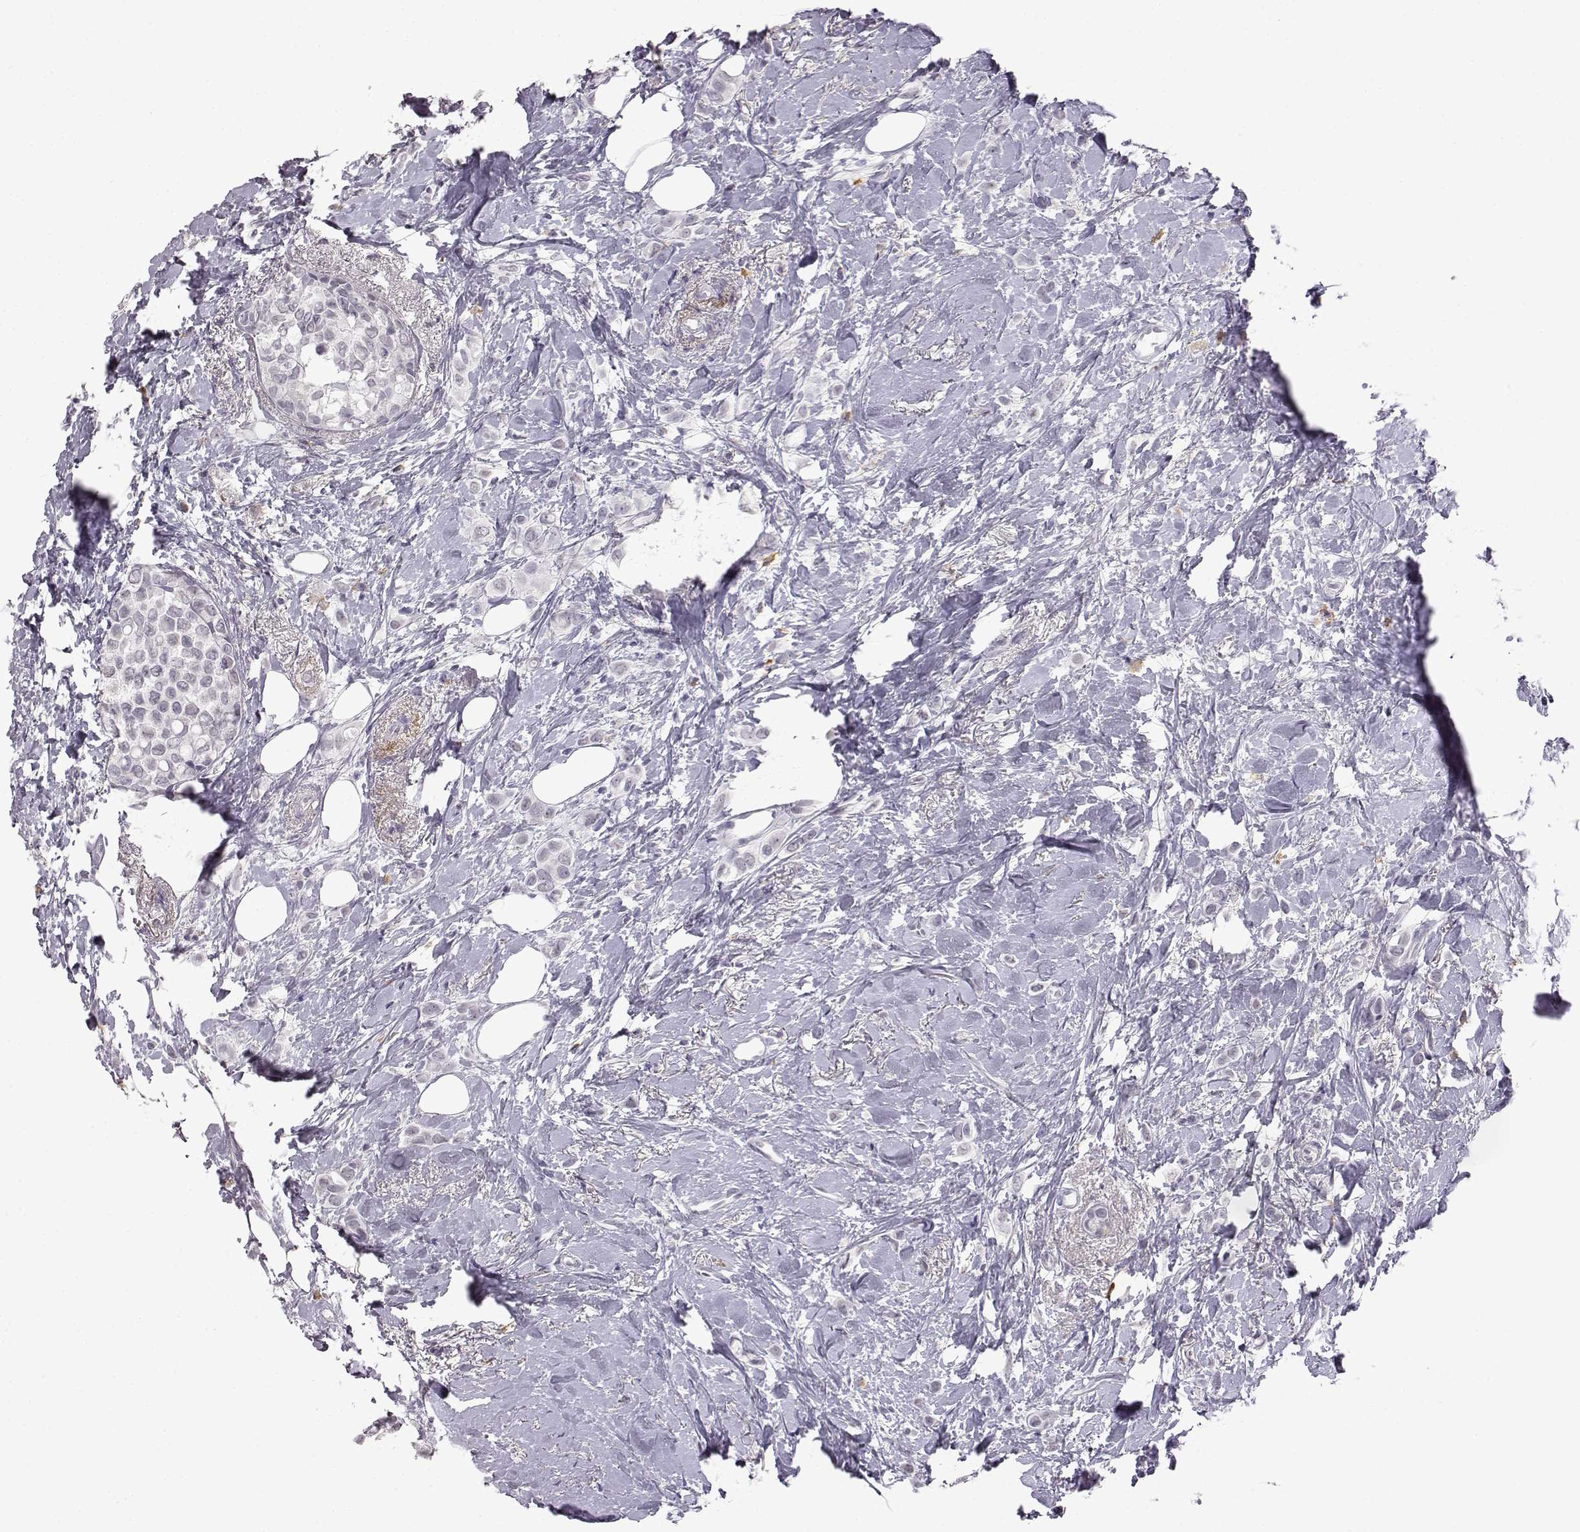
{"staining": {"intensity": "negative", "quantity": "none", "location": "none"}, "tissue": "breast cancer", "cell_type": "Tumor cells", "image_type": "cancer", "snomed": [{"axis": "morphology", "description": "Lobular carcinoma"}, {"axis": "topography", "description": "Breast"}], "caption": "IHC photomicrograph of human breast cancer (lobular carcinoma) stained for a protein (brown), which shows no positivity in tumor cells. (Brightfield microscopy of DAB IHC at high magnification).", "gene": "VGF", "patient": {"sex": "female", "age": 66}}